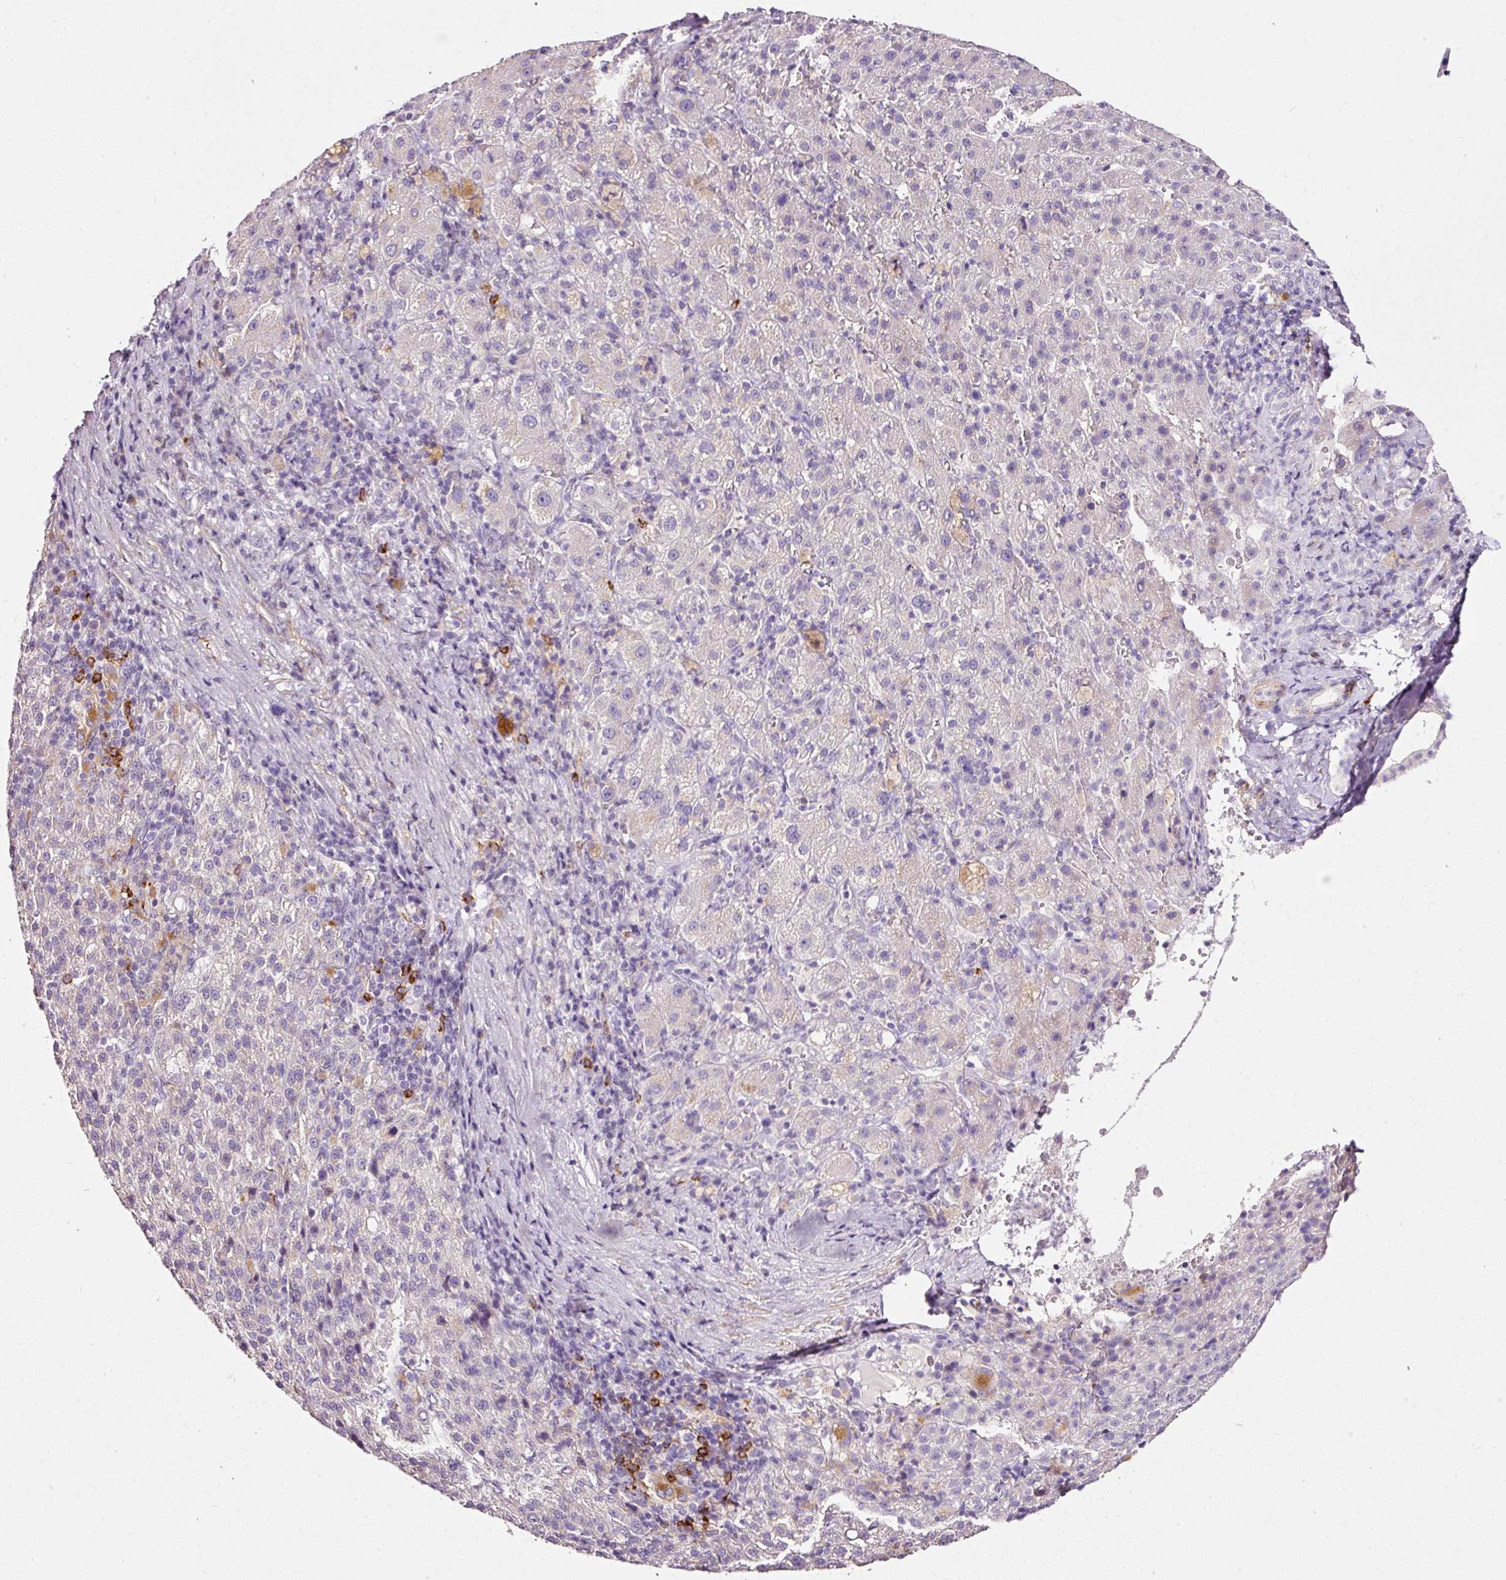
{"staining": {"intensity": "negative", "quantity": "none", "location": "none"}, "tissue": "liver cancer", "cell_type": "Tumor cells", "image_type": "cancer", "snomed": [{"axis": "morphology", "description": "Carcinoma, Hepatocellular, NOS"}, {"axis": "topography", "description": "Liver"}], "caption": "Tumor cells show no significant expression in liver cancer (hepatocellular carcinoma). (DAB (3,3'-diaminobenzidine) IHC with hematoxylin counter stain).", "gene": "CYB561A3", "patient": {"sex": "female", "age": 58}}